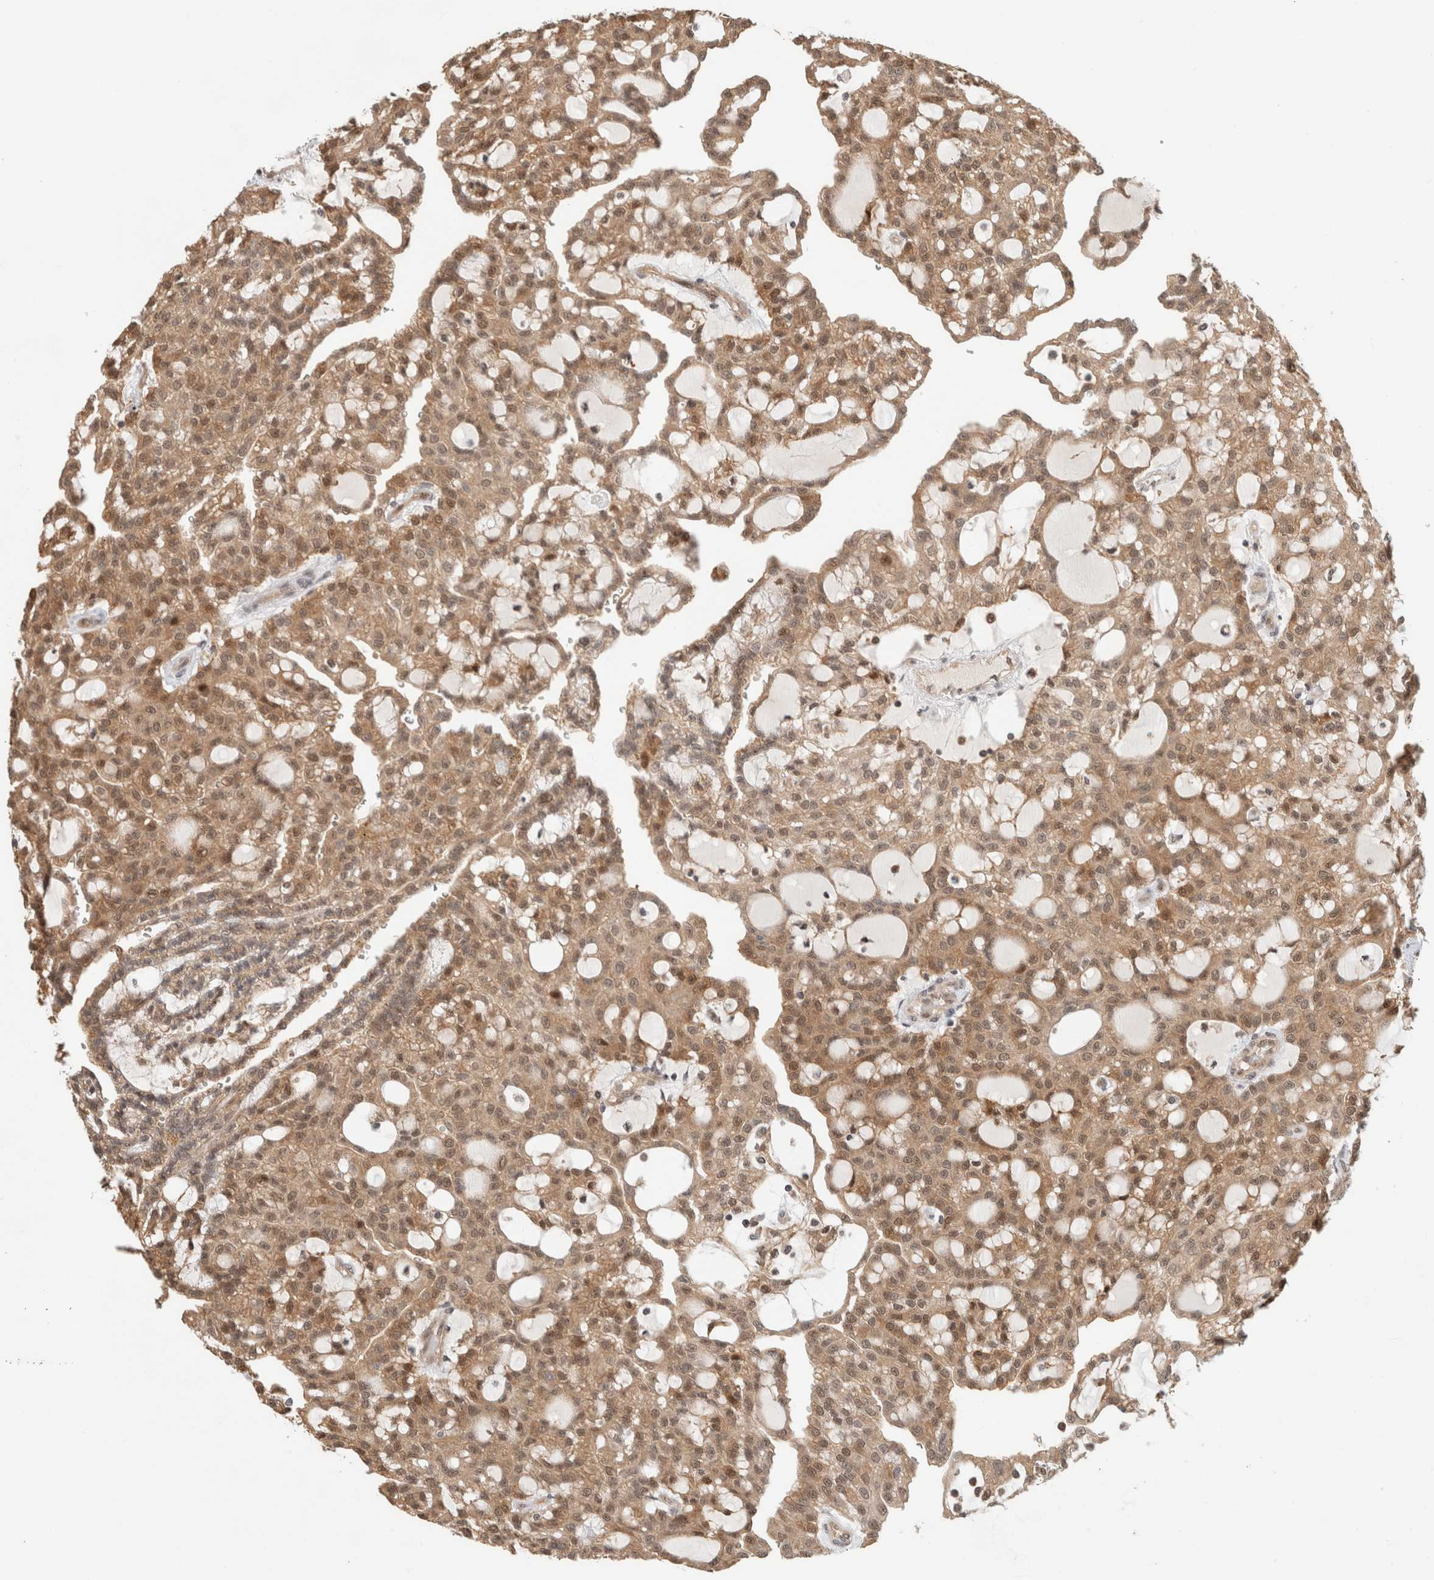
{"staining": {"intensity": "moderate", "quantity": ">75%", "location": "cytoplasmic/membranous"}, "tissue": "renal cancer", "cell_type": "Tumor cells", "image_type": "cancer", "snomed": [{"axis": "morphology", "description": "Adenocarcinoma, NOS"}, {"axis": "topography", "description": "Kidney"}], "caption": "Protein staining of adenocarcinoma (renal) tissue demonstrates moderate cytoplasmic/membranous positivity in about >75% of tumor cells.", "gene": "OTUD6B", "patient": {"sex": "male", "age": 63}}